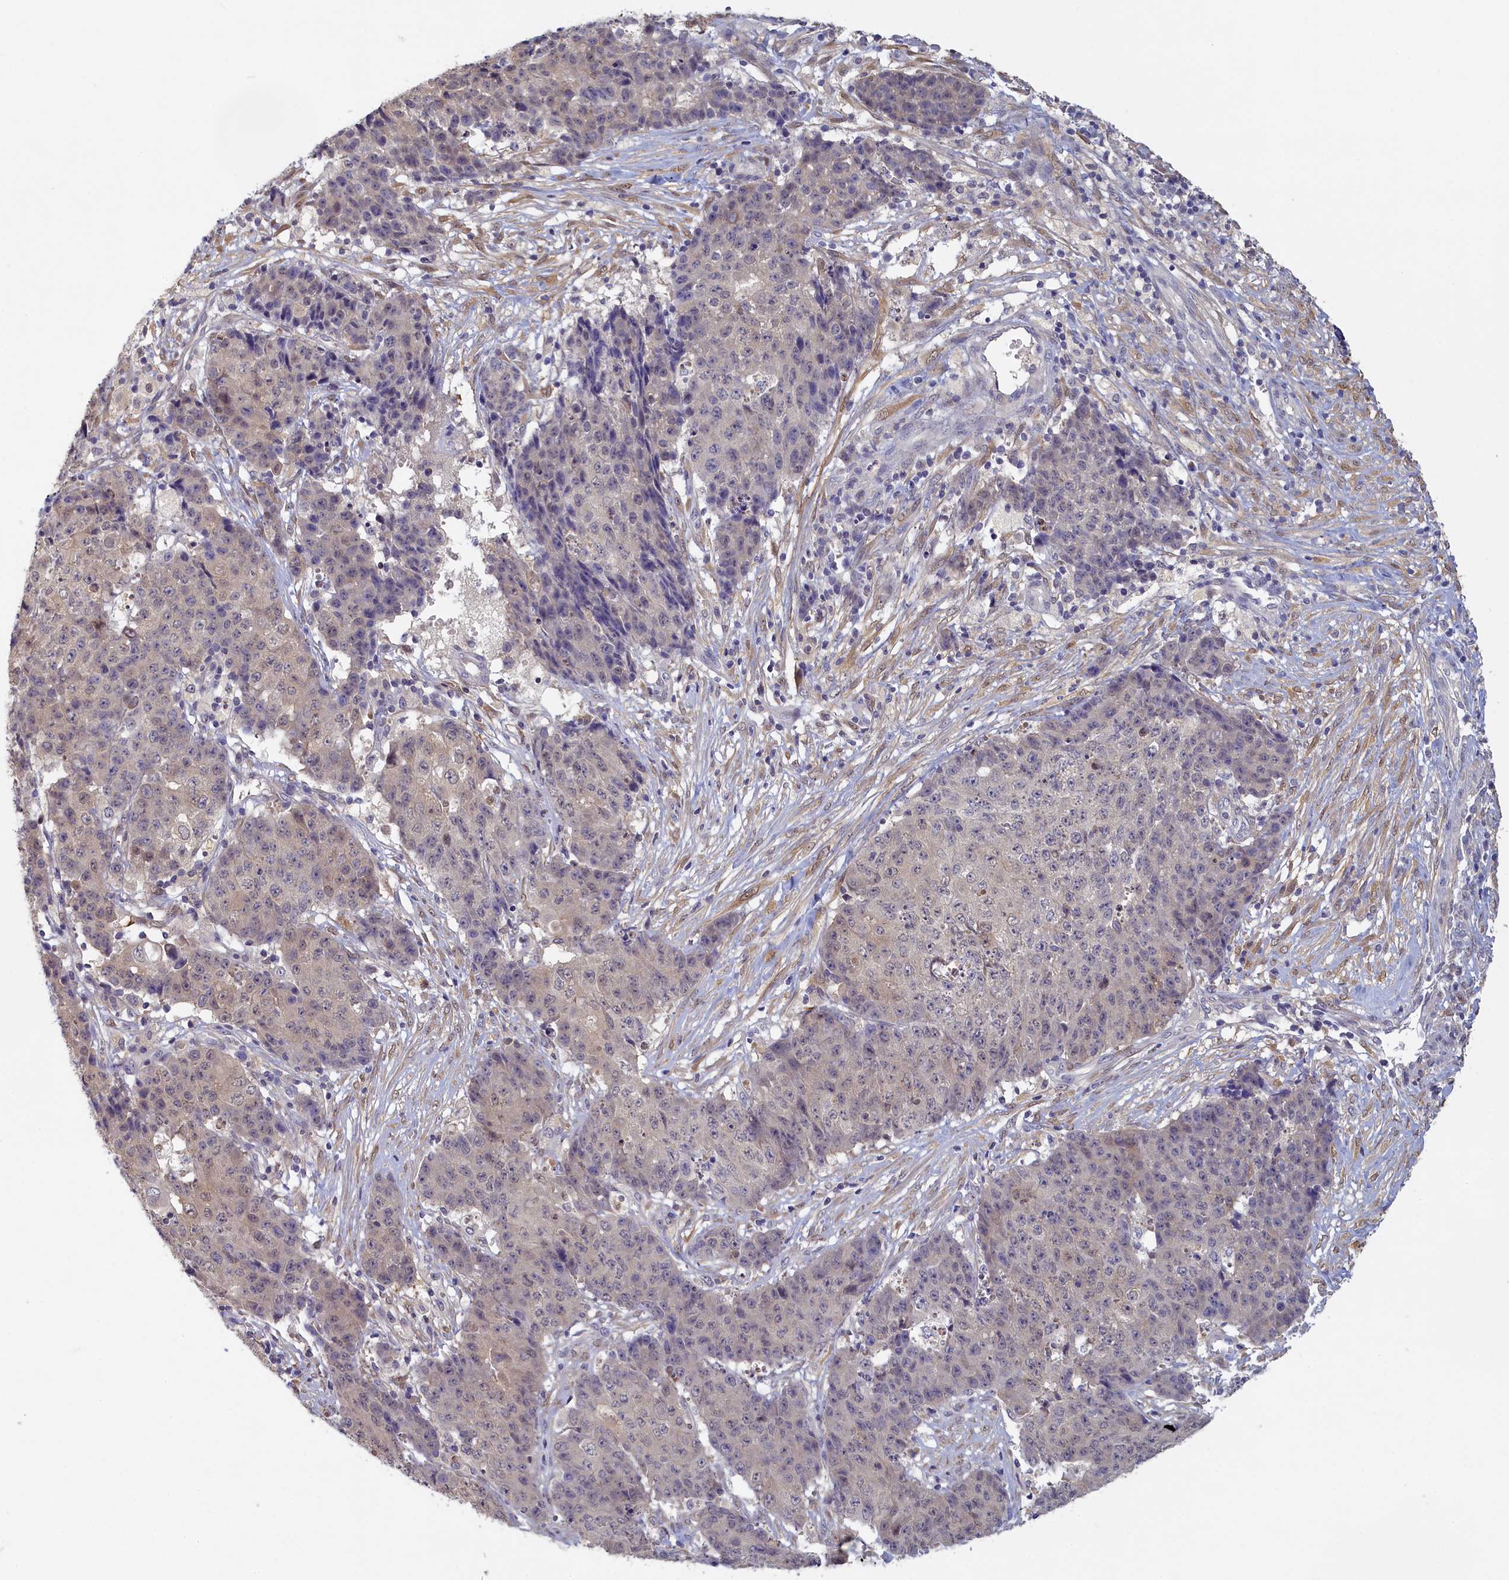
{"staining": {"intensity": "weak", "quantity": "<25%", "location": "cytoplasmic/membranous,nuclear"}, "tissue": "ovarian cancer", "cell_type": "Tumor cells", "image_type": "cancer", "snomed": [{"axis": "morphology", "description": "Carcinoma, endometroid"}, {"axis": "topography", "description": "Ovary"}], "caption": "Immunohistochemical staining of ovarian cancer (endometroid carcinoma) demonstrates no significant staining in tumor cells. (Stains: DAB (3,3'-diaminobenzidine) IHC with hematoxylin counter stain, Microscopy: brightfield microscopy at high magnification).", "gene": "UCHL3", "patient": {"sex": "female", "age": 42}}